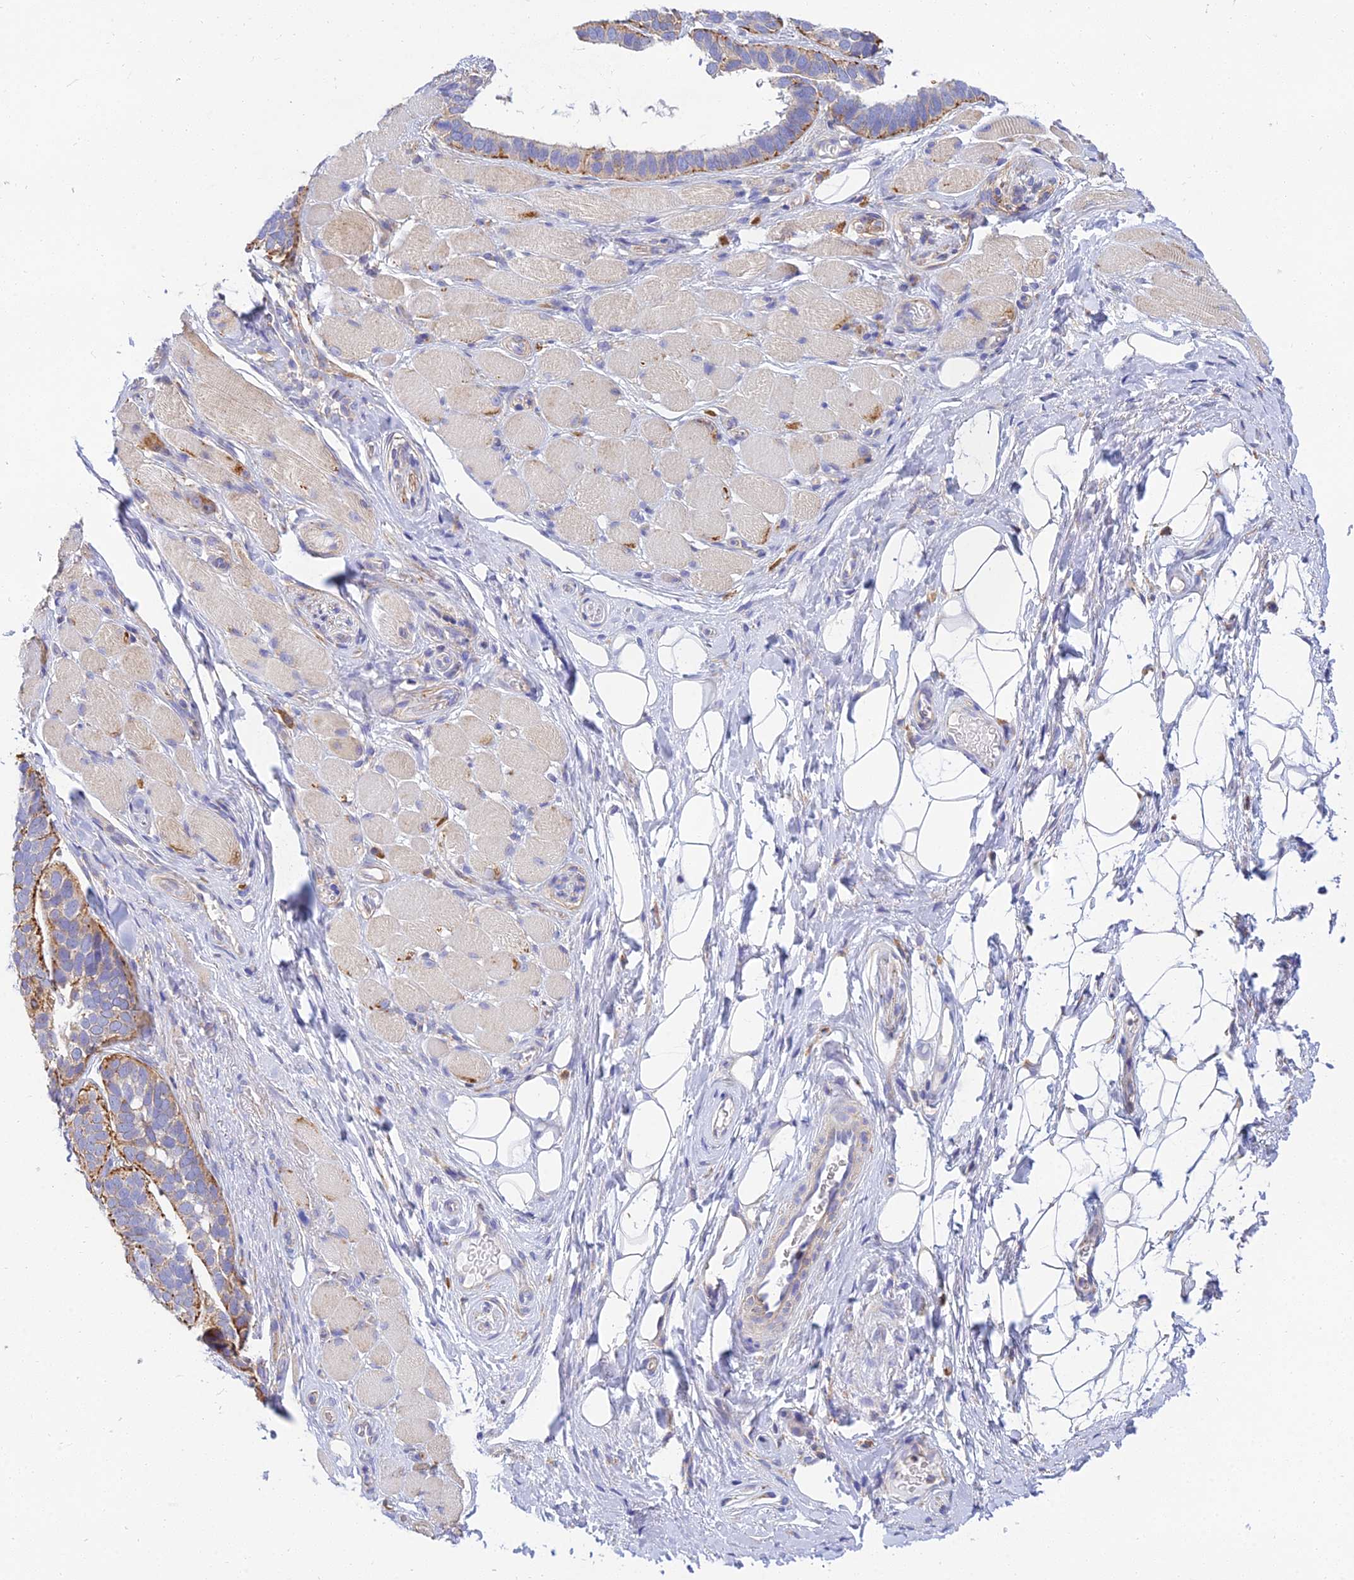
{"staining": {"intensity": "moderate", "quantity": "25%-75%", "location": "cytoplasmic/membranous"}, "tissue": "skin cancer", "cell_type": "Tumor cells", "image_type": "cancer", "snomed": [{"axis": "morphology", "description": "Basal cell carcinoma"}, {"axis": "topography", "description": "Skin"}], "caption": "Skin basal cell carcinoma stained for a protein (brown) exhibits moderate cytoplasmic/membranous positive positivity in approximately 25%-75% of tumor cells.", "gene": "ARL8B", "patient": {"sex": "male", "age": 62}}